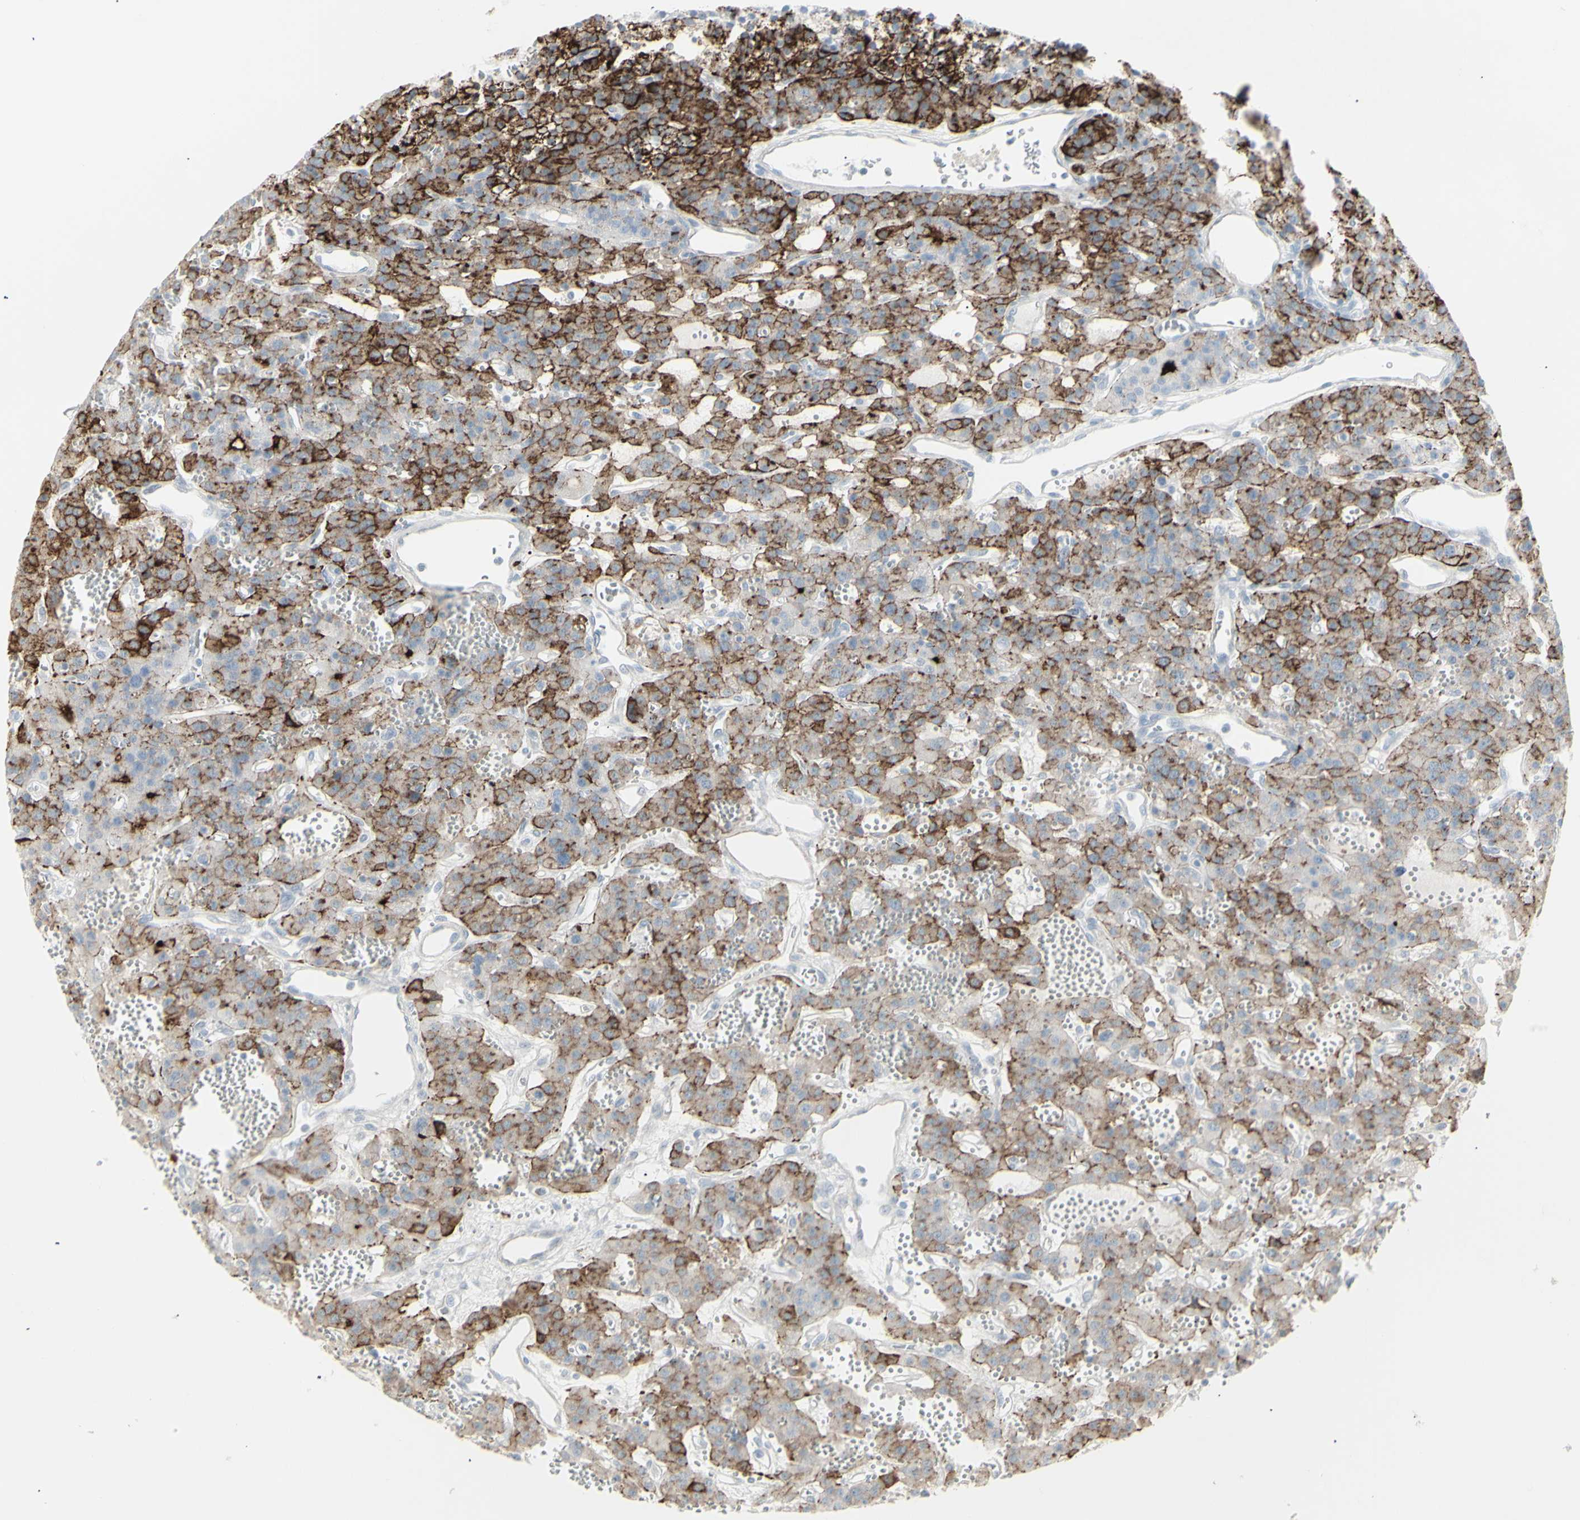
{"staining": {"intensity": "strong", "quantity": "25%-75%", "location": "cytoplasmic/membranous"}, "tissue": "parathyroid gland", "cell_type": "Glandular cells", "image_type": "normal", "snomed": [{"axis": "morphology", "description": "Normal tissue, NOS"}, {"axis": "morphology", "description": "Adenoma, NOS"}, {"axis": "topography", "description": "Parathyroid gland"}], "caption": "A brown stain labels strong cytoplasmic/membranous positivity of a protein in glandular cells of normal human parathyroid gland. (brown staining indicates protein expression, while blue staining denotes nuclei).", "gene": "YBX2", "patient": {"sex": "female", "age": 81}}